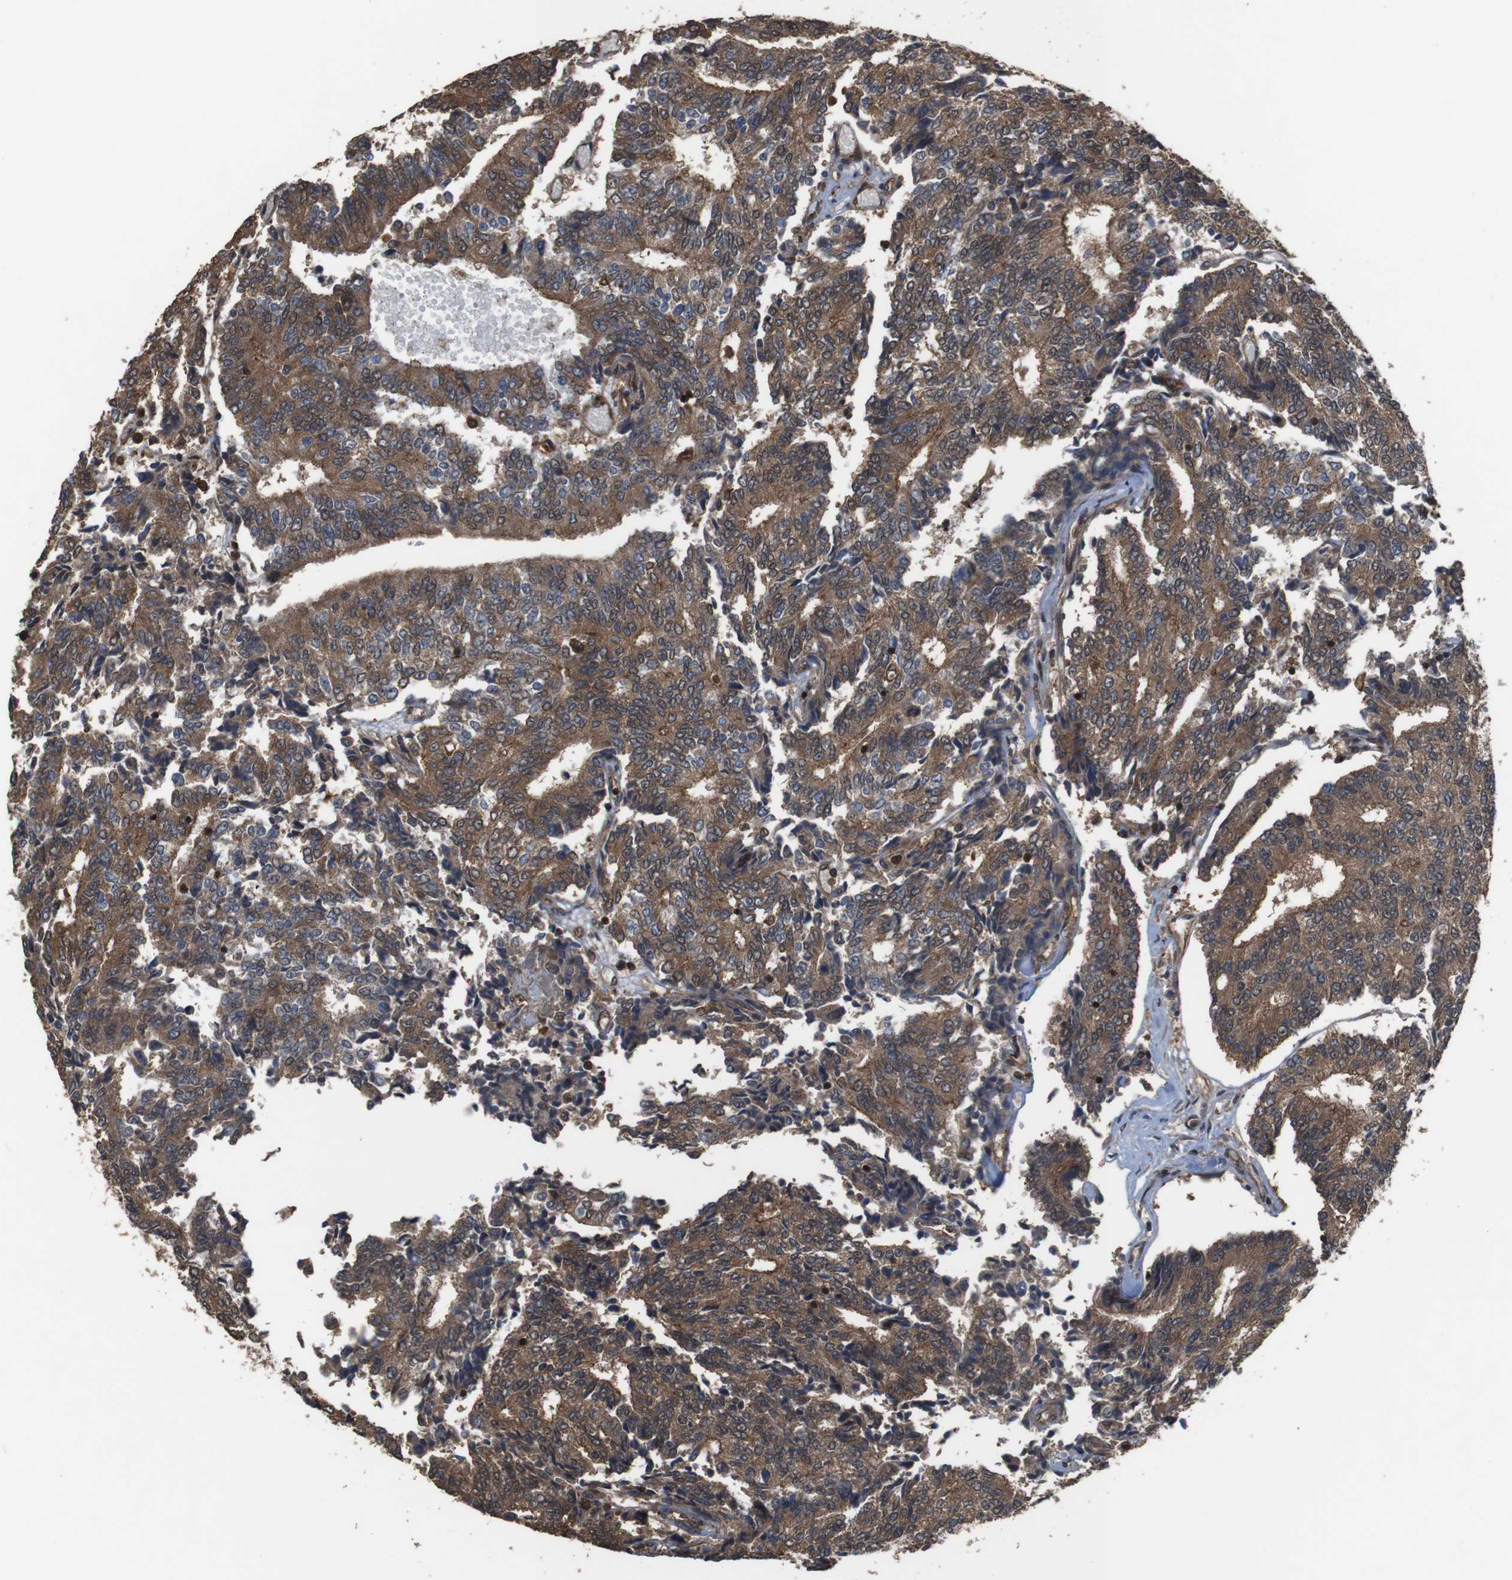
{"staining": {"intensity": "moderate", "quantity": ">75%", "location": "cytoplasmic/membranous"}, "tissue": "prostate cancer", "cell_type": "Tumor cells", "image_type": "cancer", "snomed": [{"axis": "morphology", "description": "Normal tissue, NOS"}, {"axis": "morphology", "description": "Adenocarcinoma, High grade"}, {"axis": "topography", "description": "Prostate"}, {"axis": "topography", "description": "Seminal veicle"}], "caption": "Immunohistochemistry (IHC) of high-grade adenocarcinoma (prostate) displays medium levels of moderate cytoplasmic/membranous positivity in about >75% of tumor cells.", "gene": "BAG4", "patient": {"sex": "male", "age": 55}}